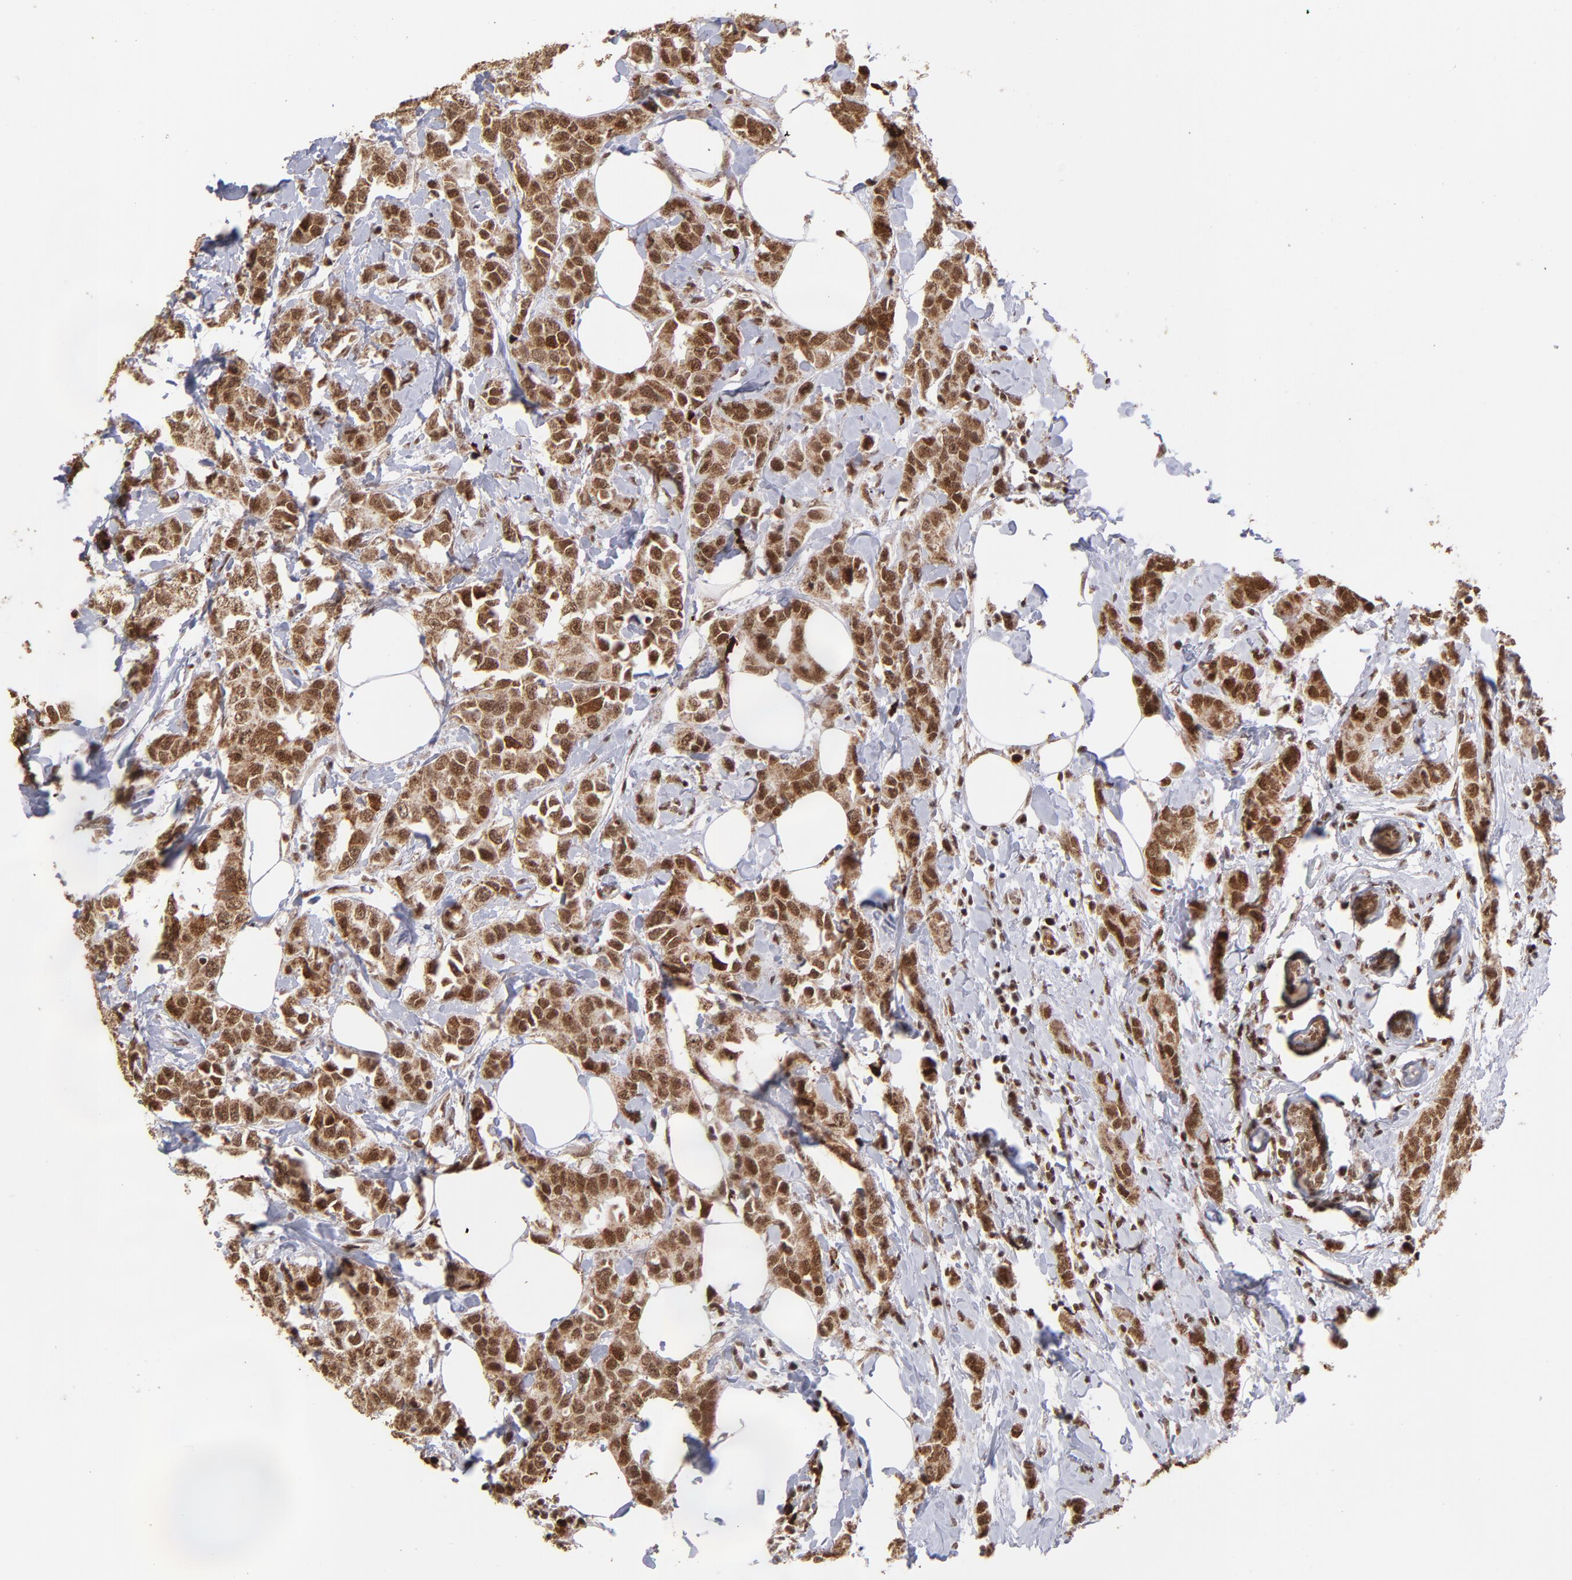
{"staining": {"intensity": "moderate", "quantity": ">75%", "location": "cytoplasmic/membranous,nuclear"}, "tissue": "breast cancer", "cell_type": "Tumor cells", "image_type": "cancer", "snomed": [{"axis": "morphology", "description": "Normal tissue, NOS"}, {"axis": "morphology", "description": "Duct carcinoma"}, {"axis": "topography", "description": "Breast"}], "caption": "Protein staining demonstrates moderate cytoplasmic/membranous and nuclear expression in about >75% of tumor cells in intraductal carcinoma (breast).", "gene": "ZFX", "patient": {"sex": "female", "age": 50}}